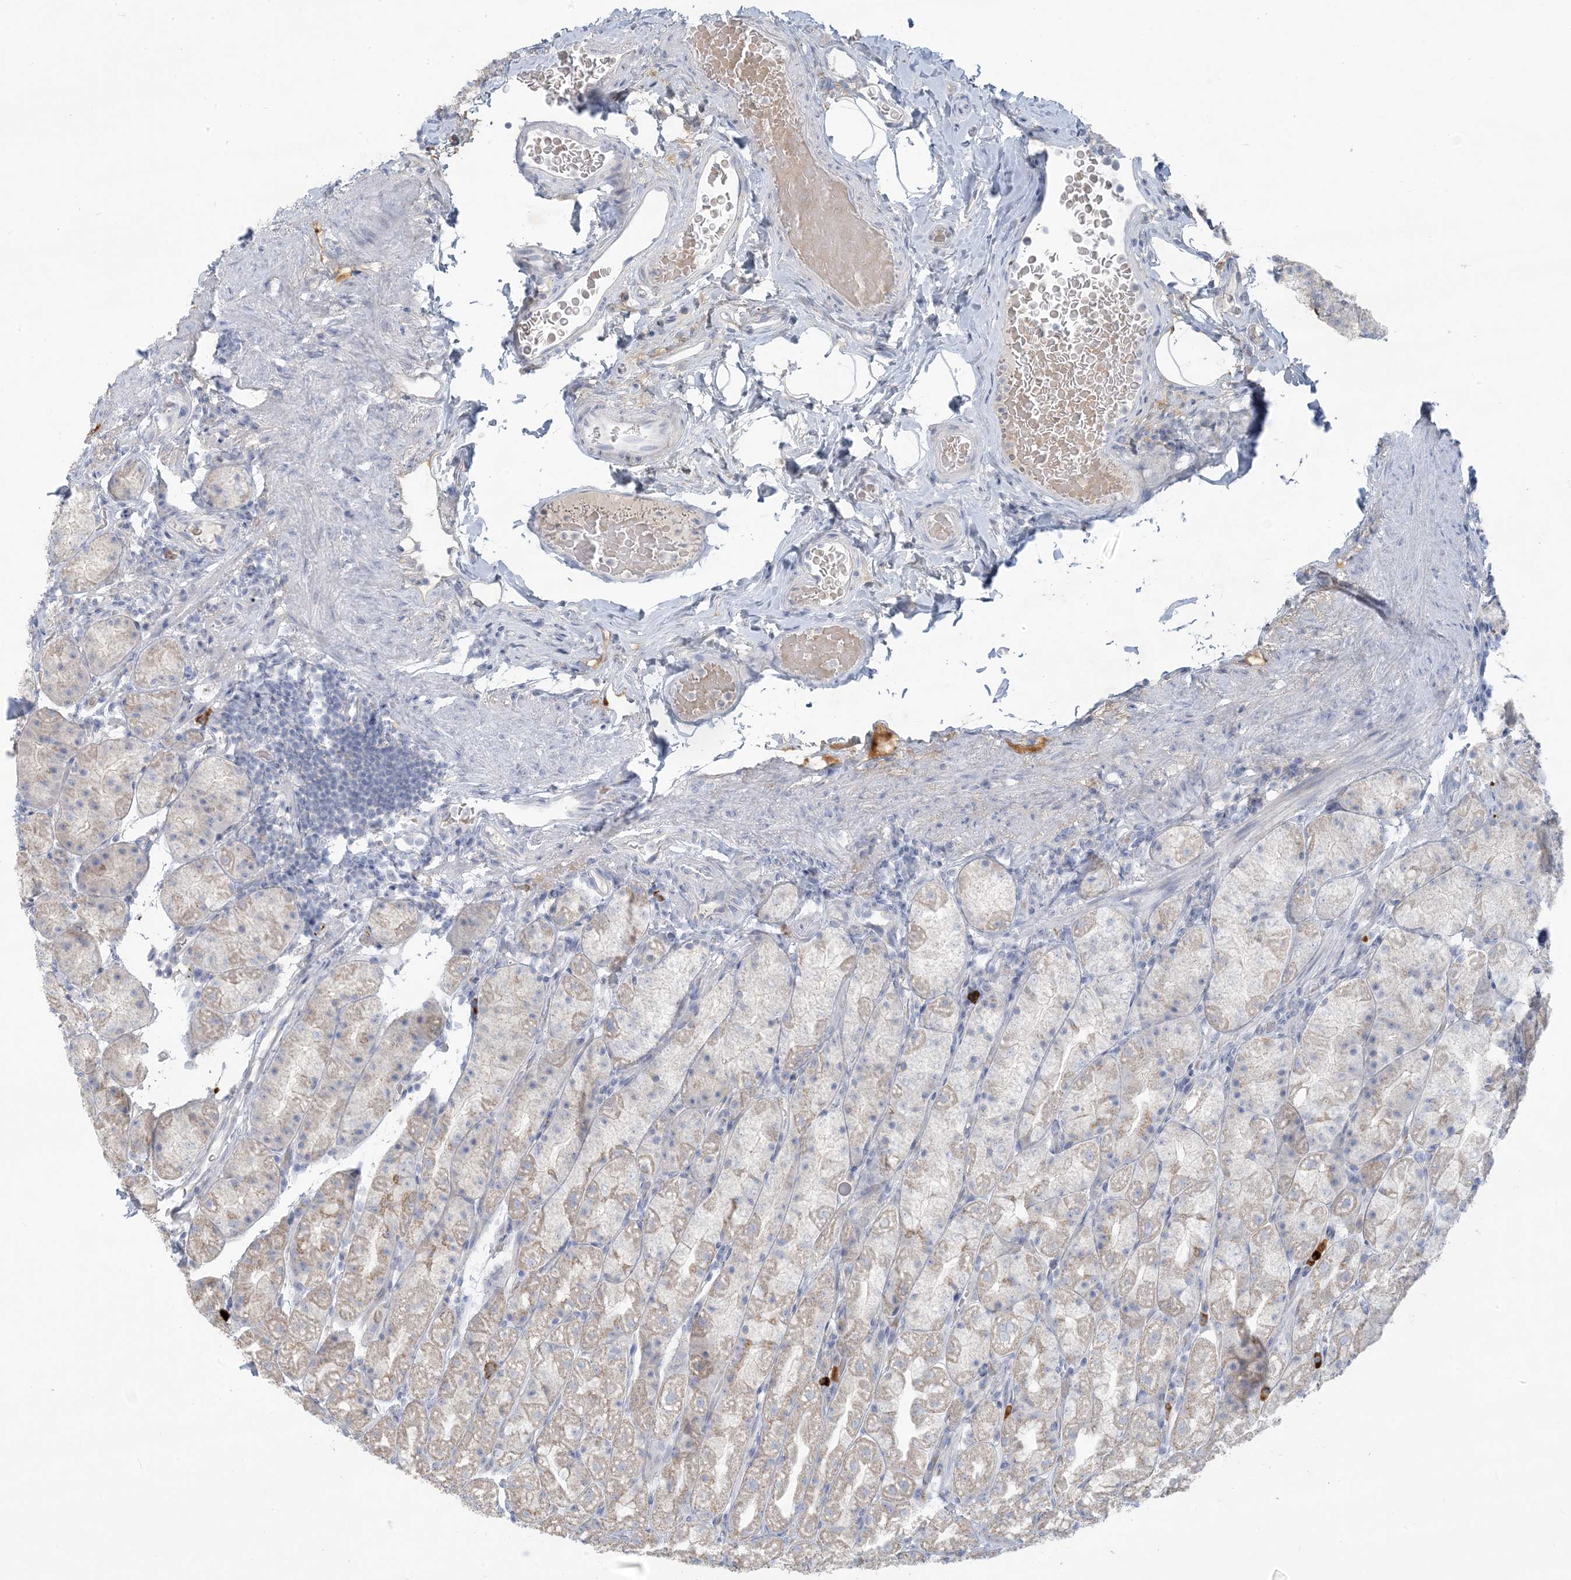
{"staining": {"intensity": "weak", "quantity": "25%-75%", "location": "cytoplasmic/membranous"}, "tissue": "stomach", "cell_type": "Glandular cells", "image_type": "normal", "snomed": [{"axis": "morphology", "description": "Normal tissue, NOS"}, {"axis": "topography", "description": "Stomach, upper"}], "caption": "Immunohistochemical staining of benign human stomach shows 25%-75% levels of weak cytoplasmic/membranous protein expression in about 25%-75% of glandular cells.", "gene": "SCML1", "patient": {"sex": "male", "age": 68}}